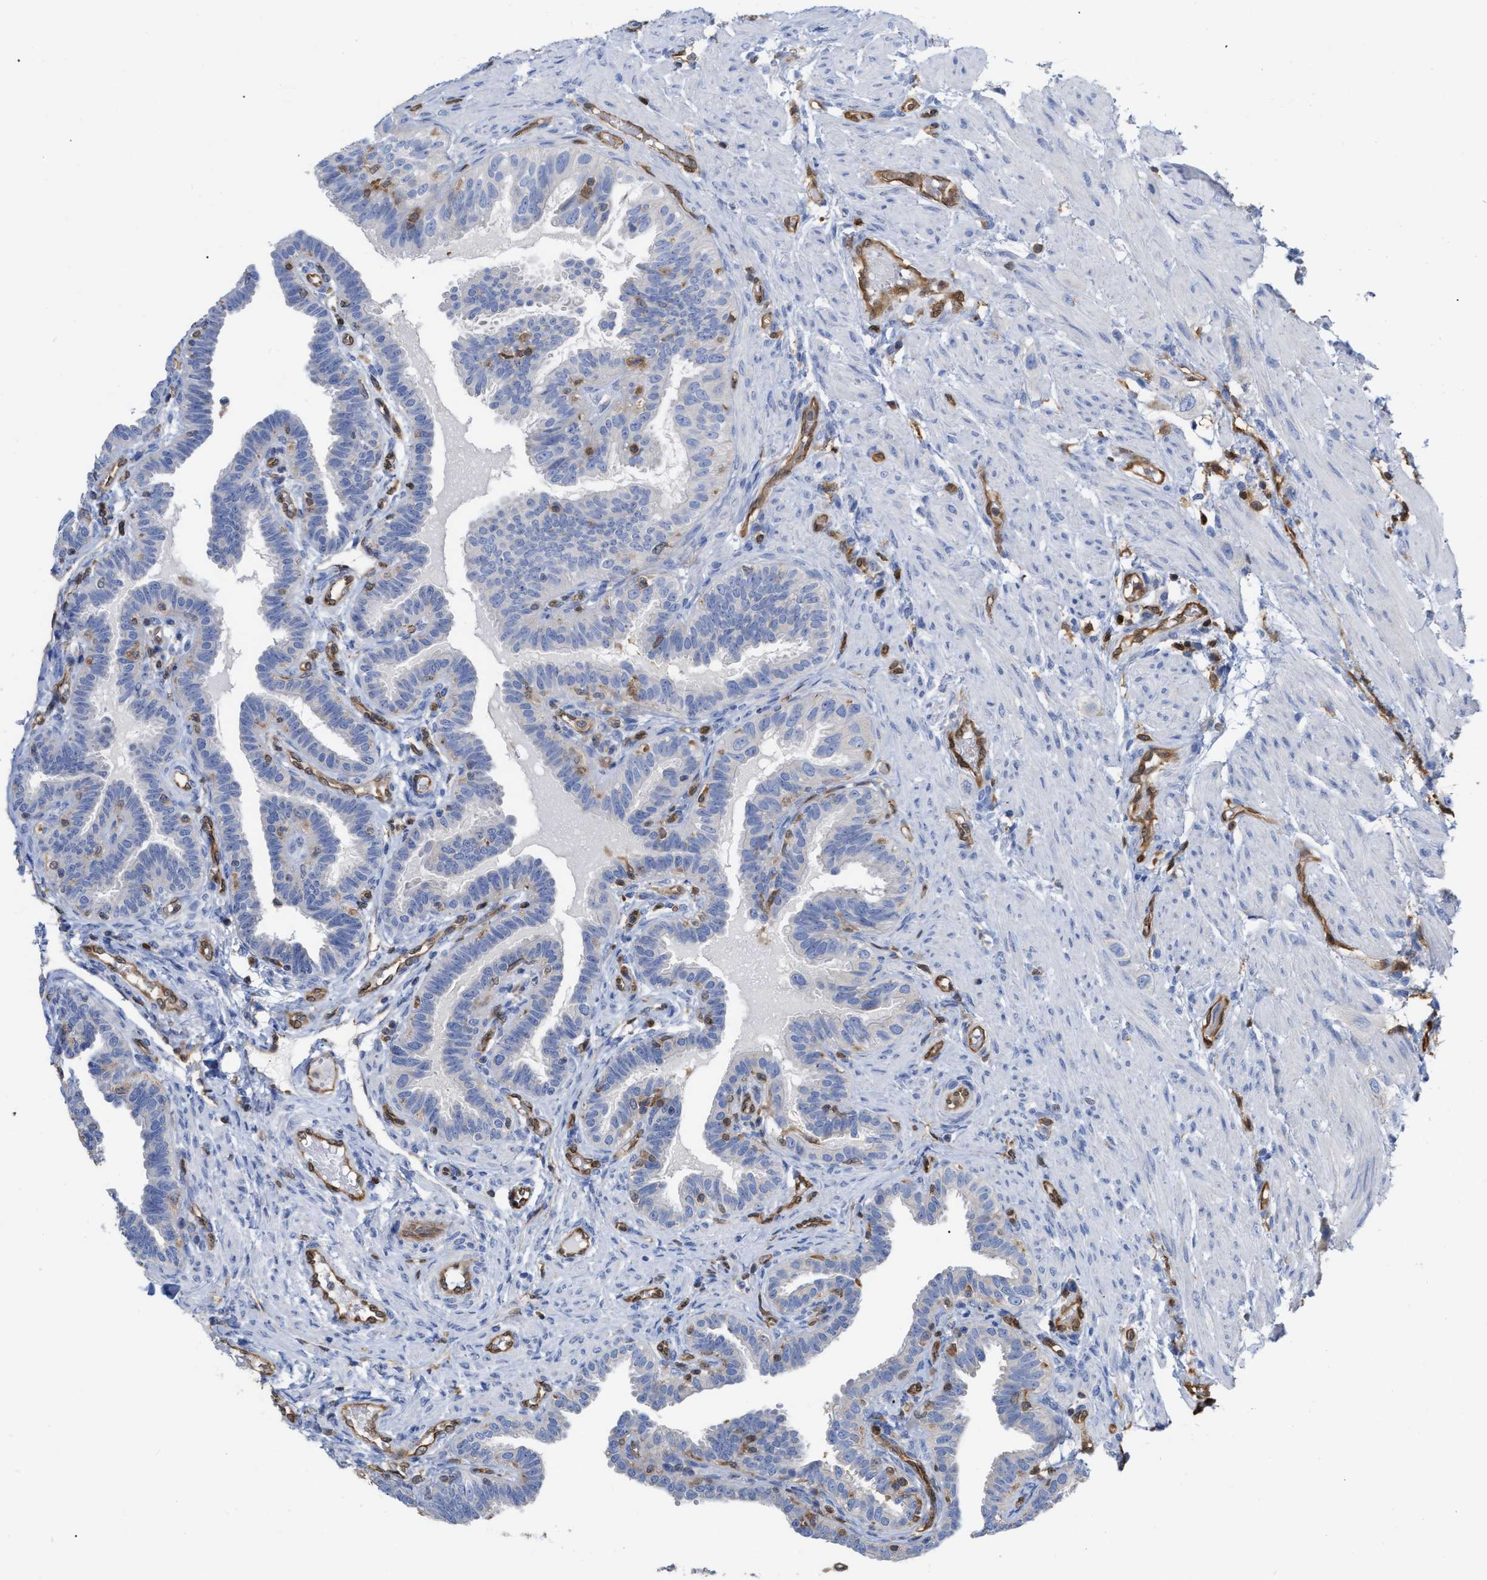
{"staining": {"intensity": "negative", "quantity": "none", "location": "none"}, "tissue": "fallopian tube", "cell_type": "Glandular cells", "image_type": "normal", "snomed": [{"axis": "morphology", "description": "Normal tissue, NOS"}, {"axis": "topography", "description": "Fallopian tube"}, {"axis": "topography", "description": "Placenta"}], "caption": "Glandular cells are negative for protein expression in benign human fallopian tube.", "gene": "GIMAP4", "patient": {"sex": "female", "age": 34}}